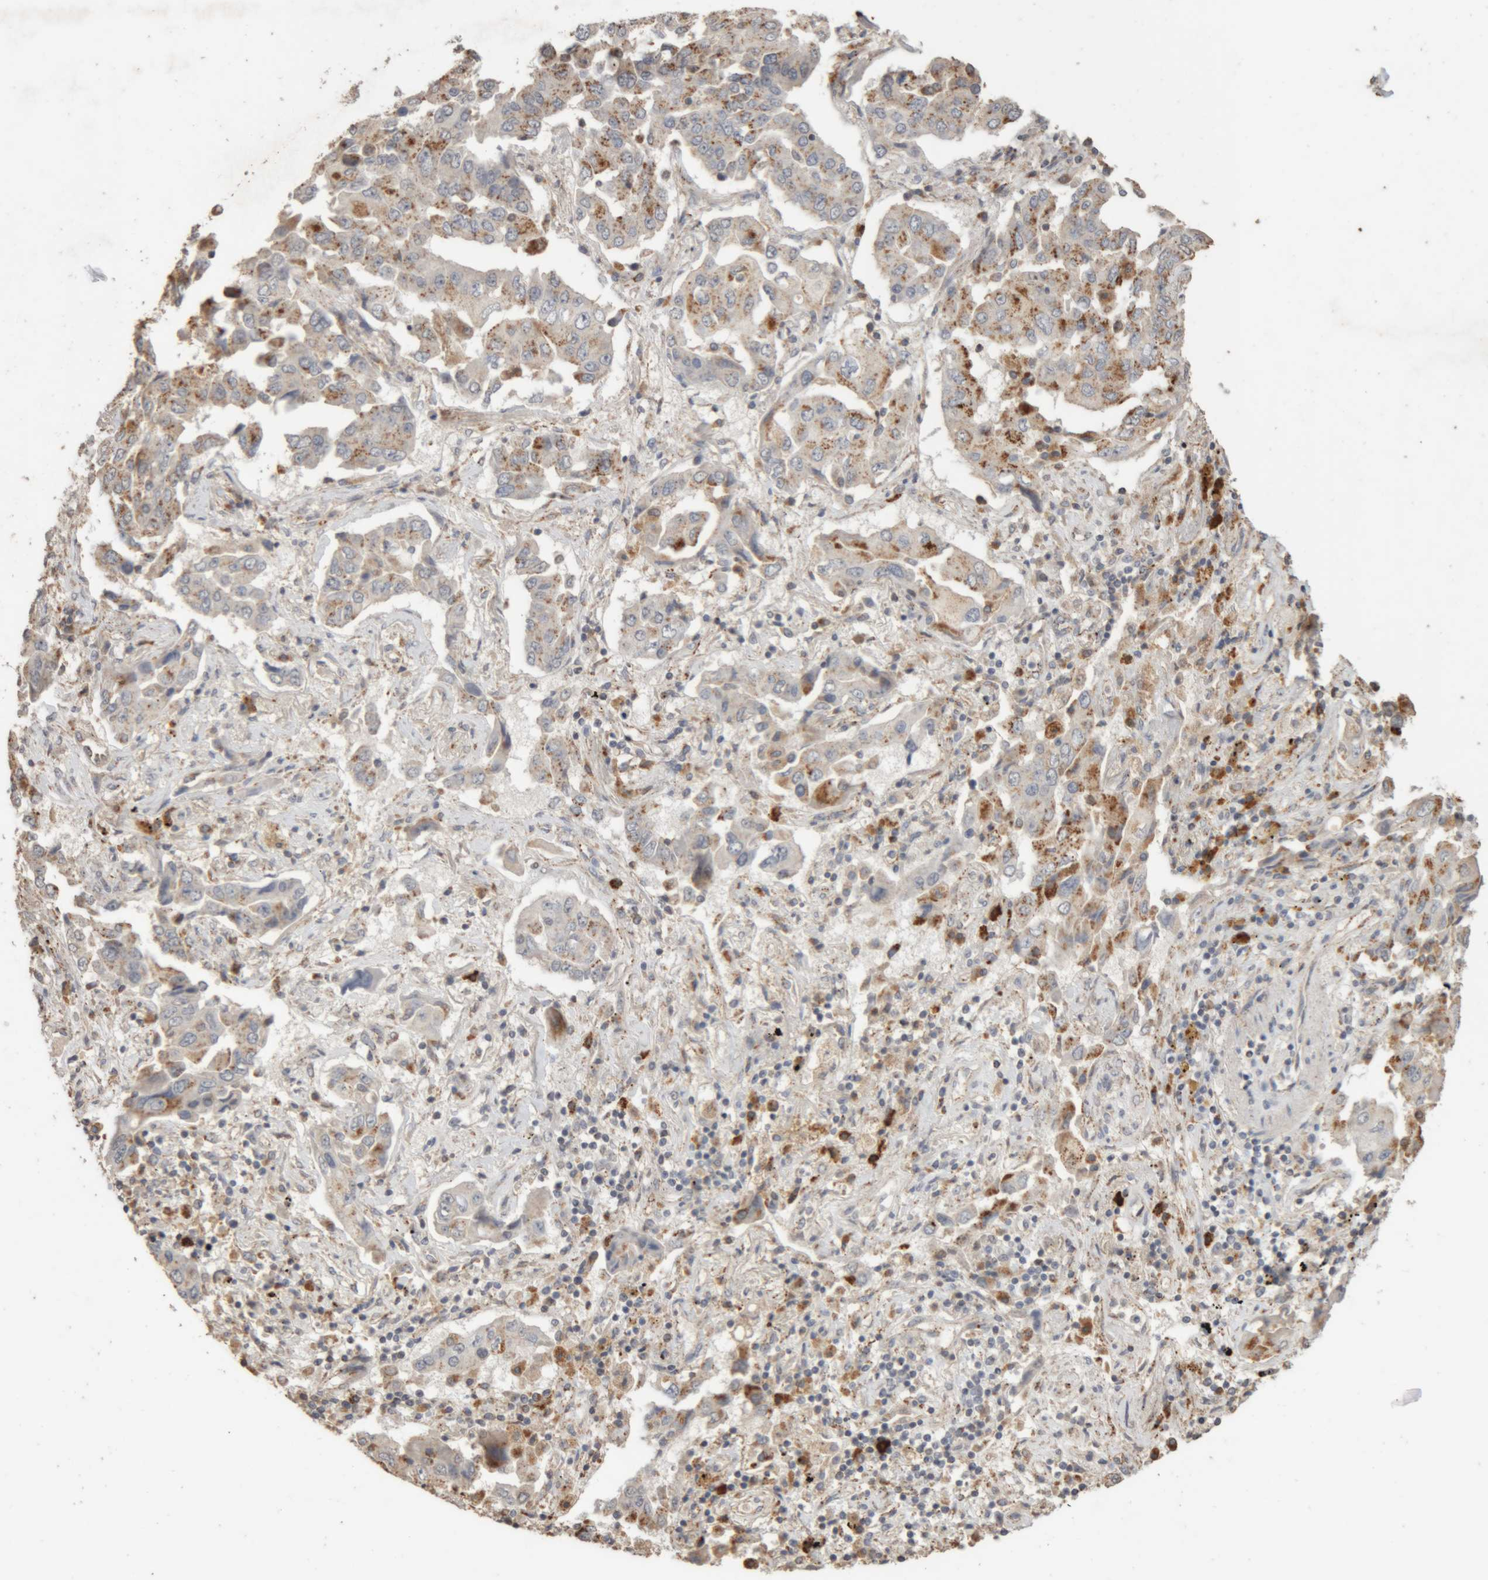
{"staining": {"intensity": "moderate", "quantity": "<25%", "location": "cytoplasmic/membranous"}, "tissue": "lung cancer", "cell_type": "Tumor cells", "image_type": "cancer", "snomed": [{"axis": "morphology", "description": "Adenocarcinoma, NOS"}, {"axis": "topography", "description": "Lung"}], "caption": "Protein expression analysis of lung cancer shows moderate cytoplasmic/membranous staining in approximately <25% of tumor cells.", "gene": "ARSA", "patient": {"sex": "female", "age": 65}}